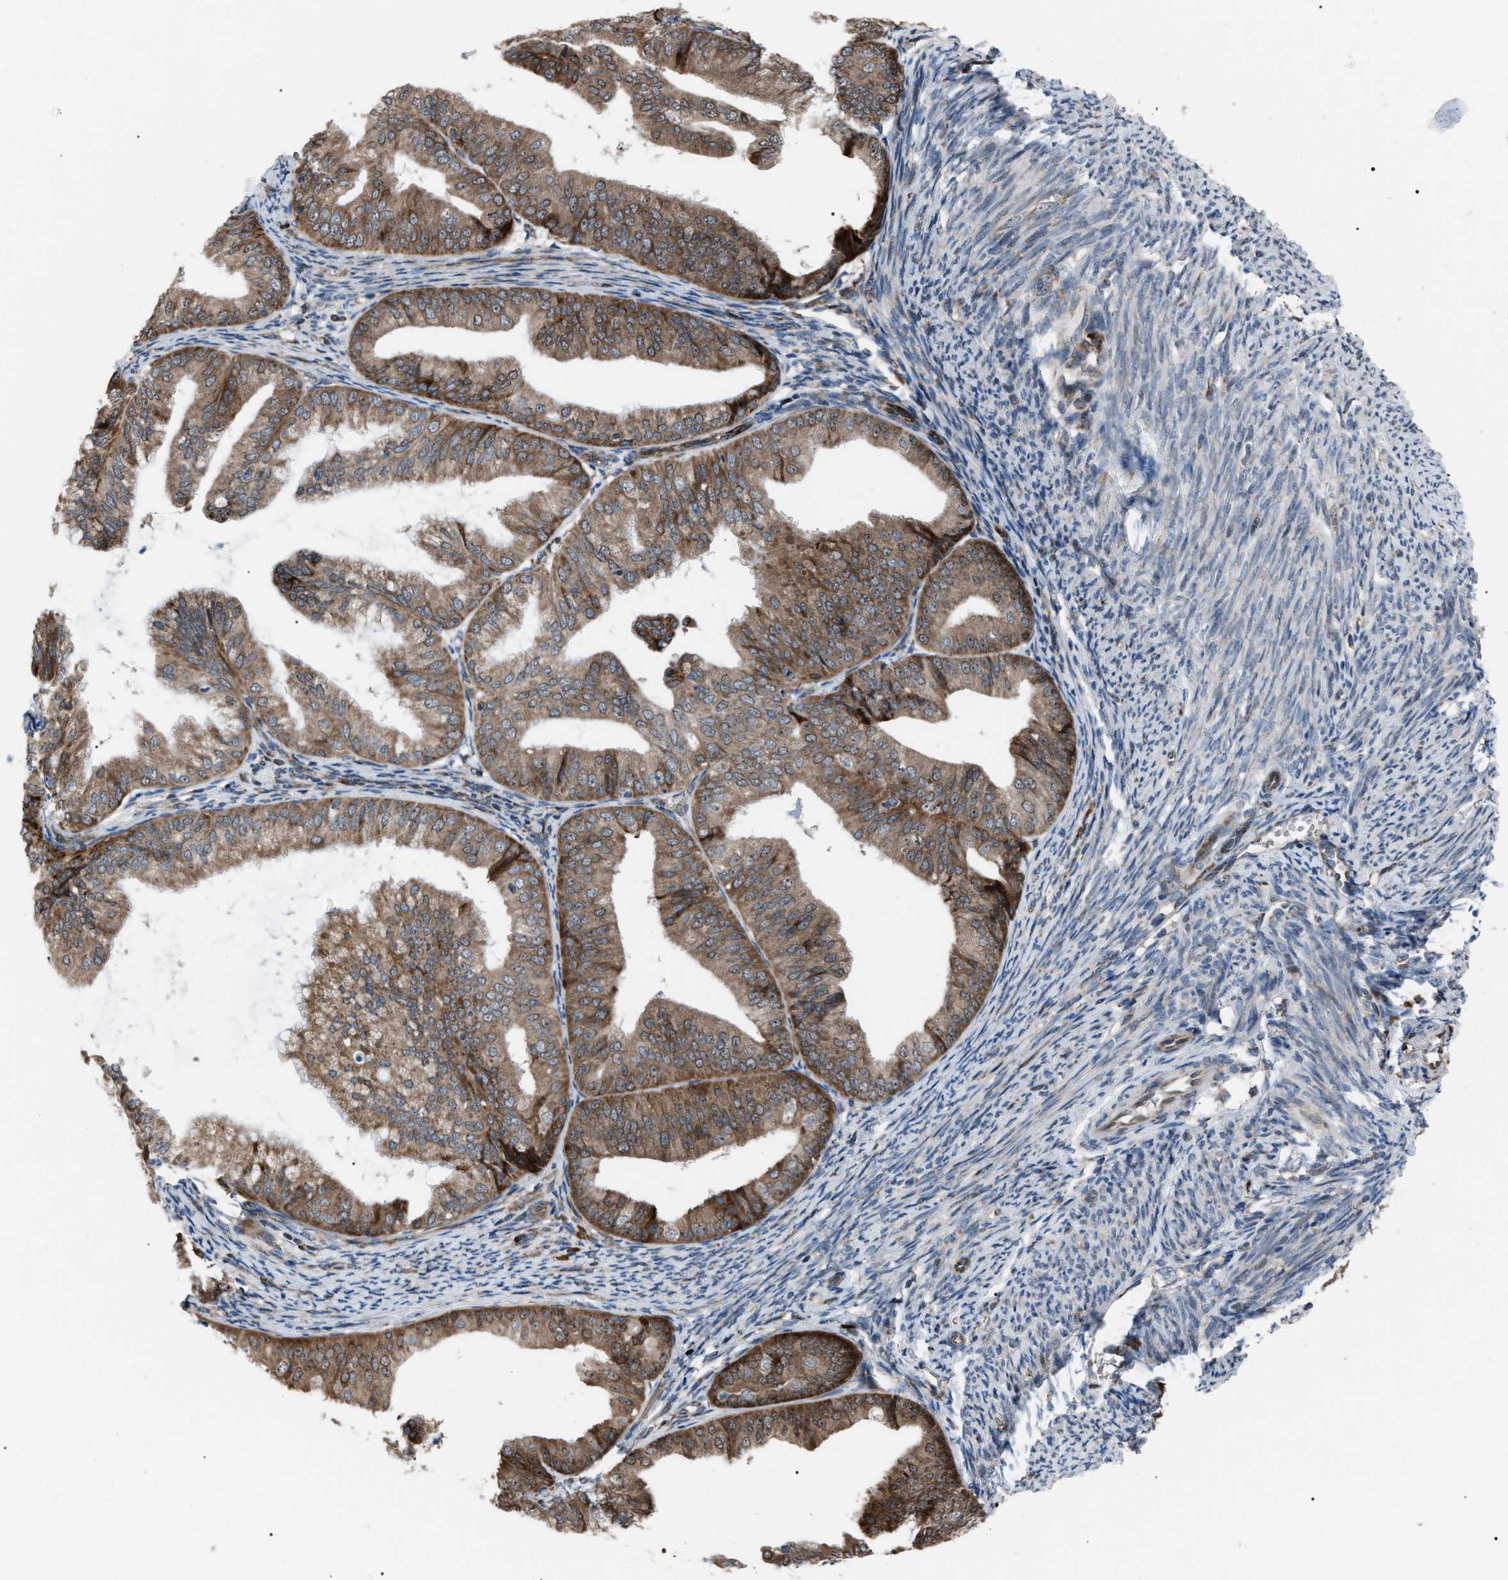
{"staining": {"intensity": "strong", "quantity": ">75%", "location": "cytoplasmic/membranous"}, "tissue": "endometrial cancer", "cell_type": "Tumor cells", "image_type": "cancer", "snomed": [{"axis": "morphology", "description": "Adenocarcinoma, NOS"}, {"axis": "topography", "description": "Endometrium"}], "caption": "High-power microscopy captured an immunohistochemistry (IHC) image of endometrial cancer (adenocarcinoma), revealing strong cytoplasmic/membranous positivity in about >75% of tumor cells.", "gene": "AGO2", "patient": {"sex": "female", "age": 63}}